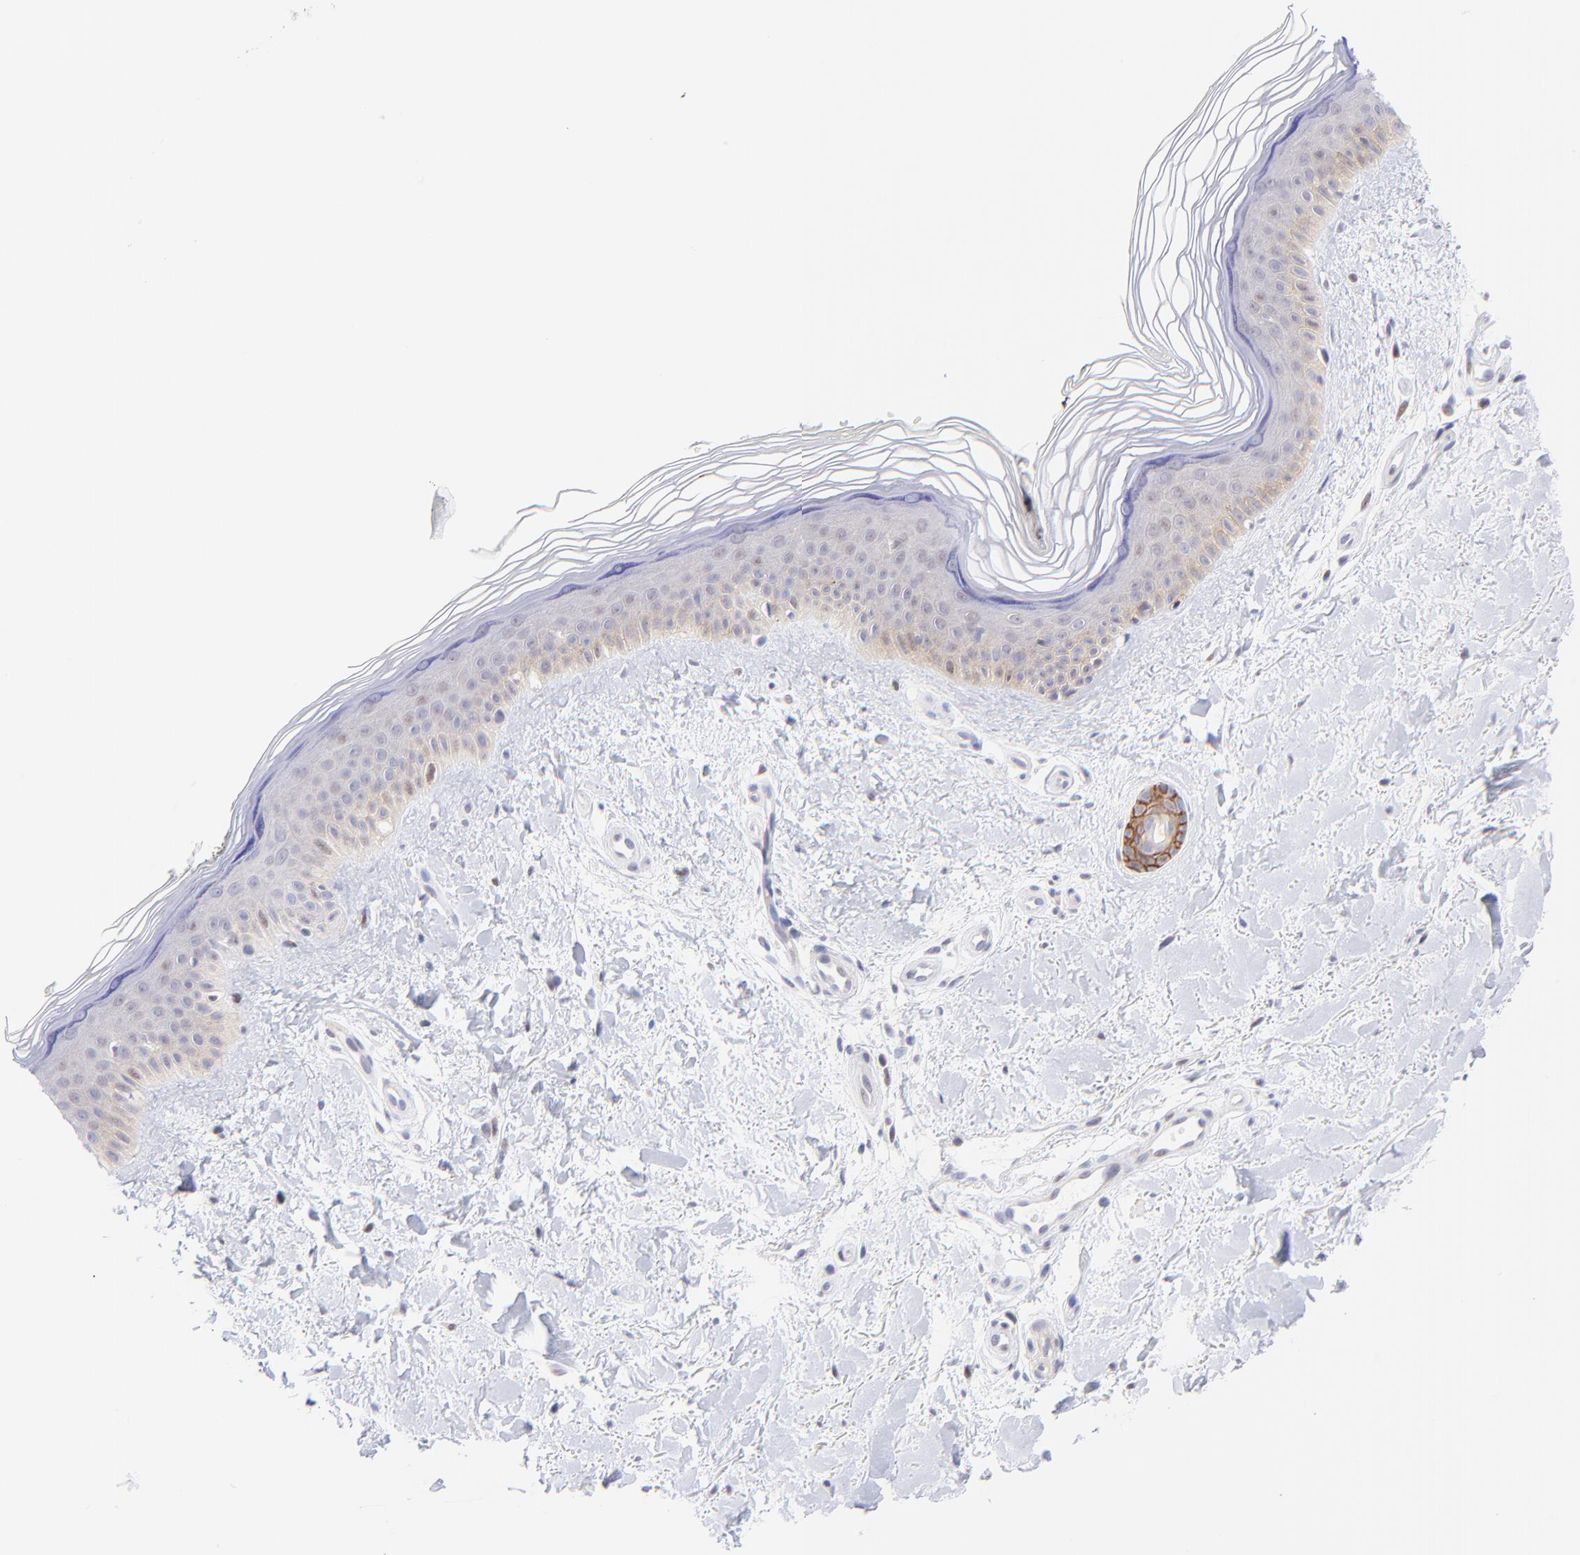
{"staining": {"intensity": "moderate", "quantity": "<25%", "location": "nuclear"}, "tissue": "skin", "cell_type": "Fibroblasts", "image_type": "normal", "snomed": [{"axis": "morphology", "description": "Normal tissue, NOS"}, {"axis": "topography", "description": "Skin"}], "caption": "Protein analysis of unremarkable skin shows moderate nuclear positivity in about <25% of fibroblasts.", "gene": "PBDC1", "patient": {"sex": "female", "age": 19}}